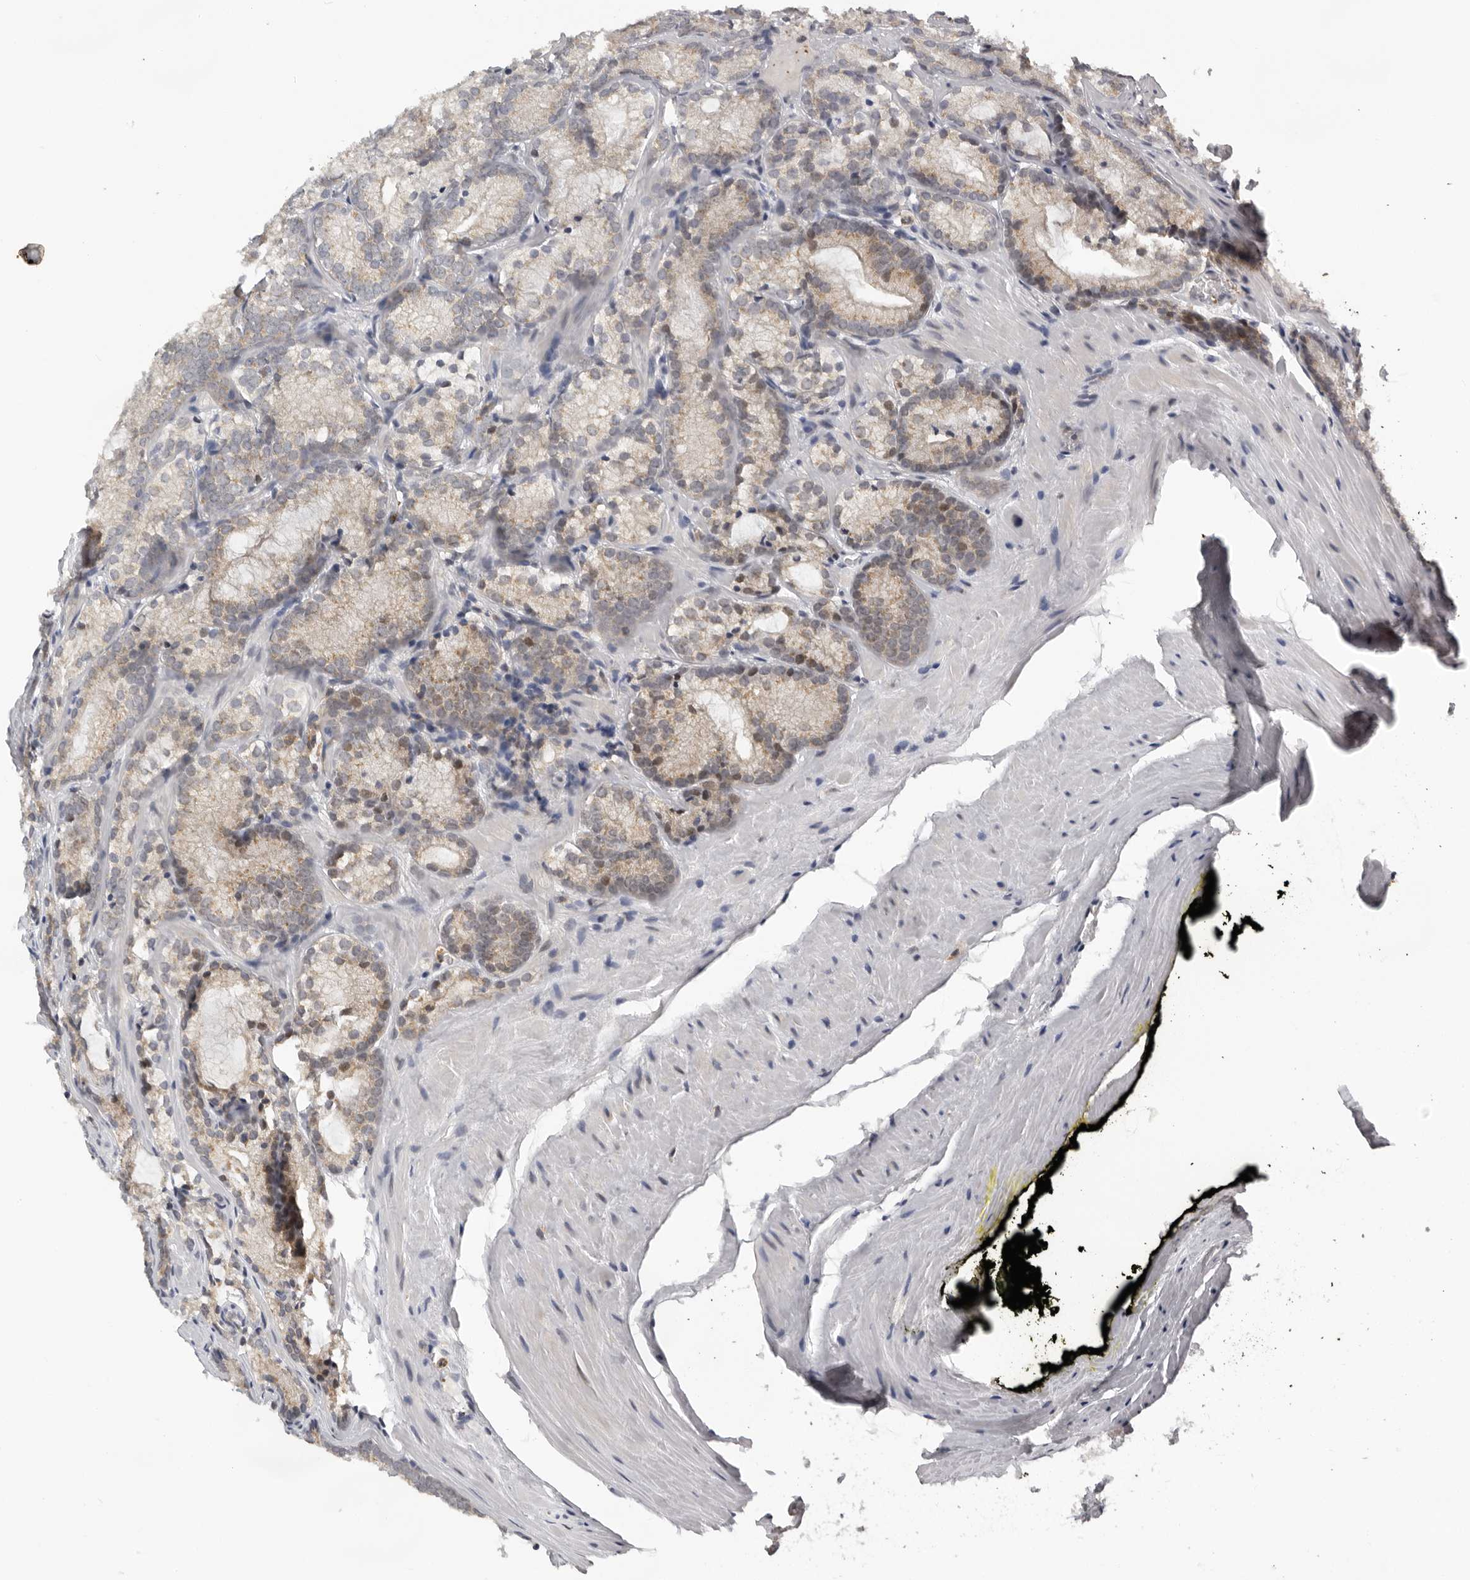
{"staining": {"intensity": "weak", "quantity": "<25%", "location": "cytoplasmic/membranous,nuclear"}, "tissue": "prostate cancer", "cell_type": "Tumor cells", "image_type": "cancer", "snomed": [{"axis": "morphology", "description": "Adenocarcinoma, Low grade"}, {"axis": "topography", "description": "Prostate"}], "caption": "Tumor cells show no significant expression in low-grade adenocarcinoma (prostate).", "gene": "KIF2B", "patient": {"sex": "male", "age": 72}}